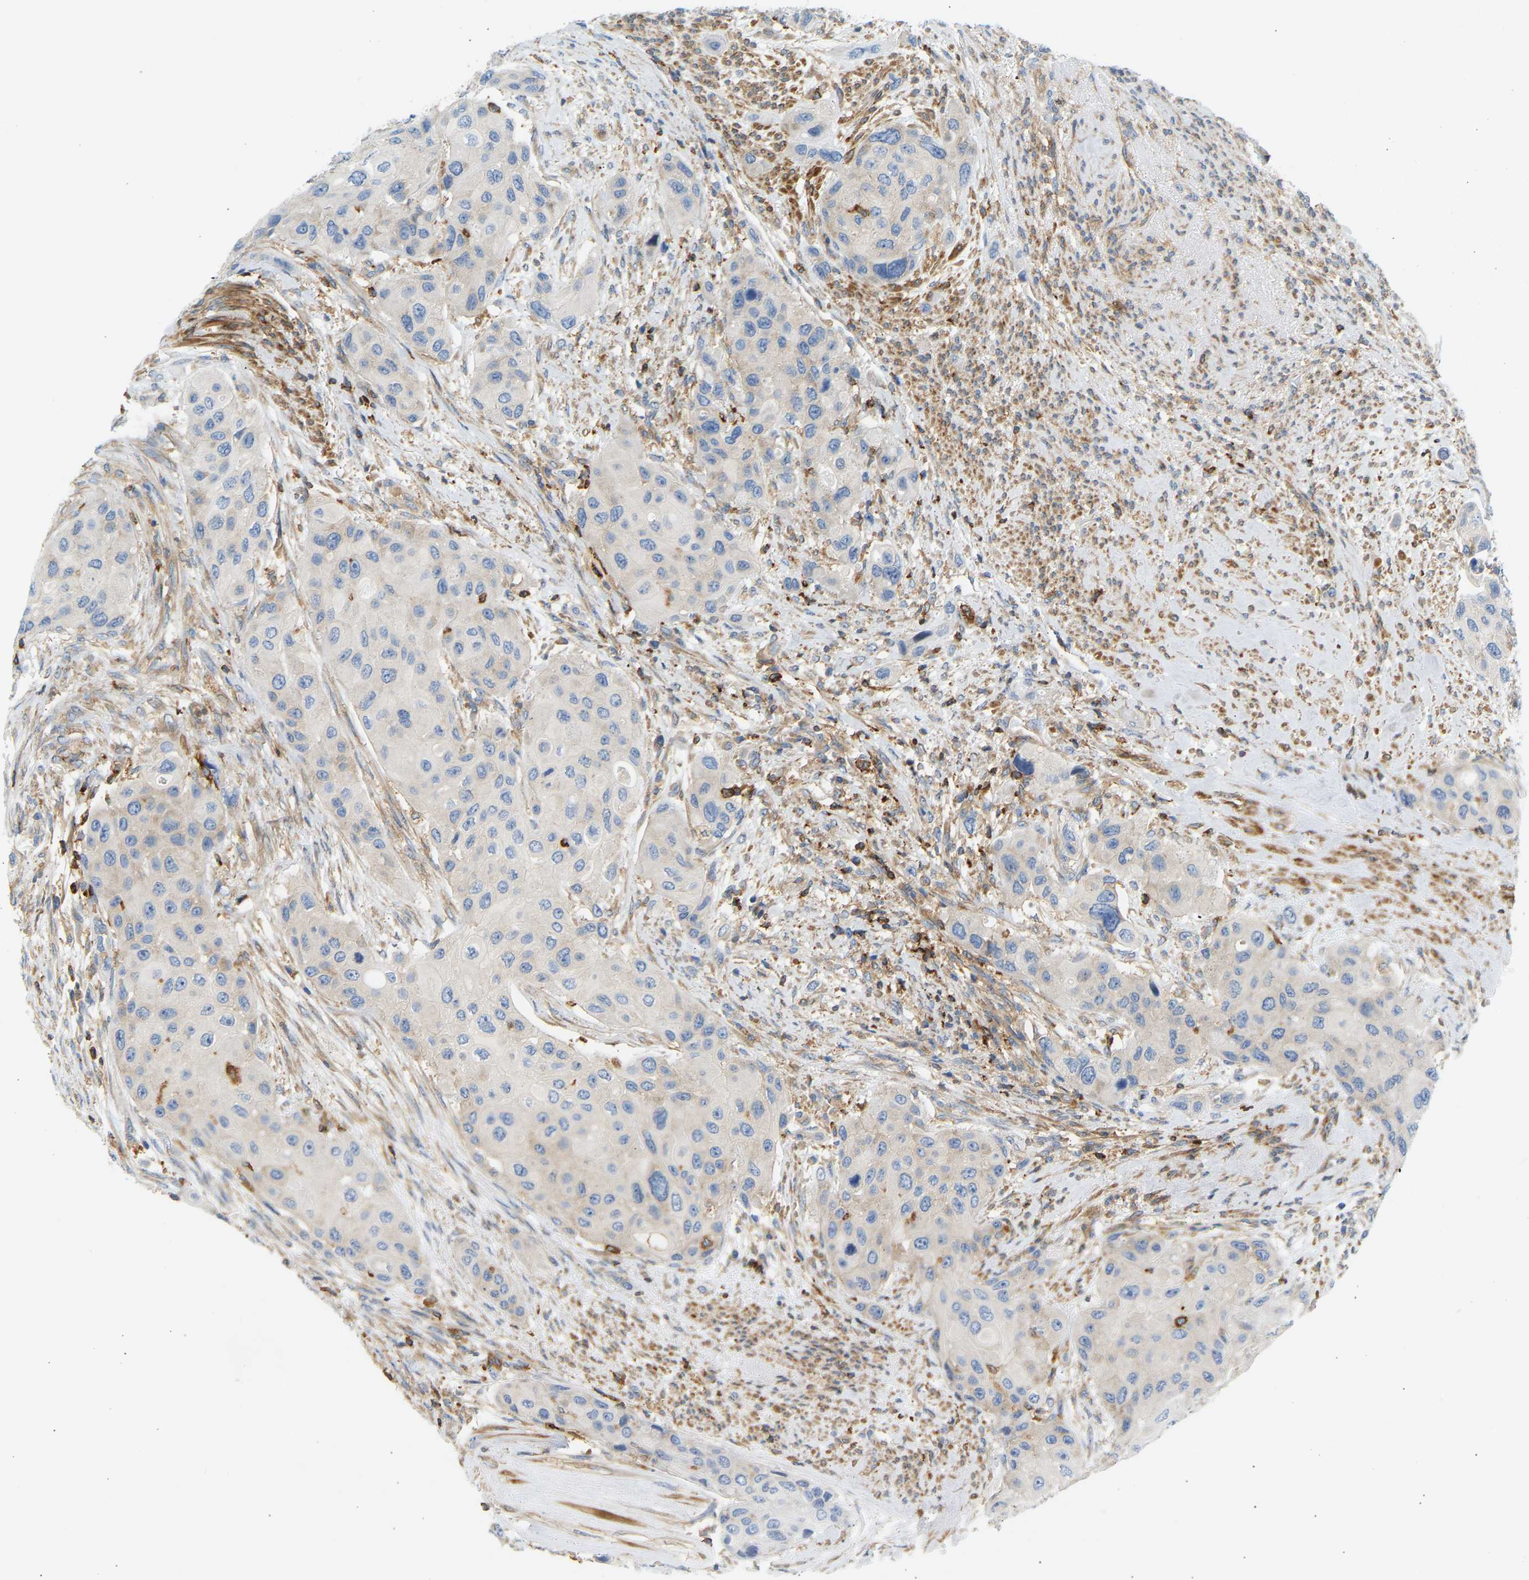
{"staining": {"intensity": "negative", "quantity": "none", "location": "none"}, "tissue": "urothelial cancer", "cell_type": "Tumor cells", "image_type": "cancer", "snomed": [{"axis": "morphology", "description": "Urothelial carcinoma, High grade"}, {"axis": "topography", "description": "Urinary bladder"}], "caption": "Immunohistochemical staining of human urothelial cancer demonstrates no significant staining in tumor cells.", "gene": "FNBP1", "patient": {"sex": "female", "age": 56}}